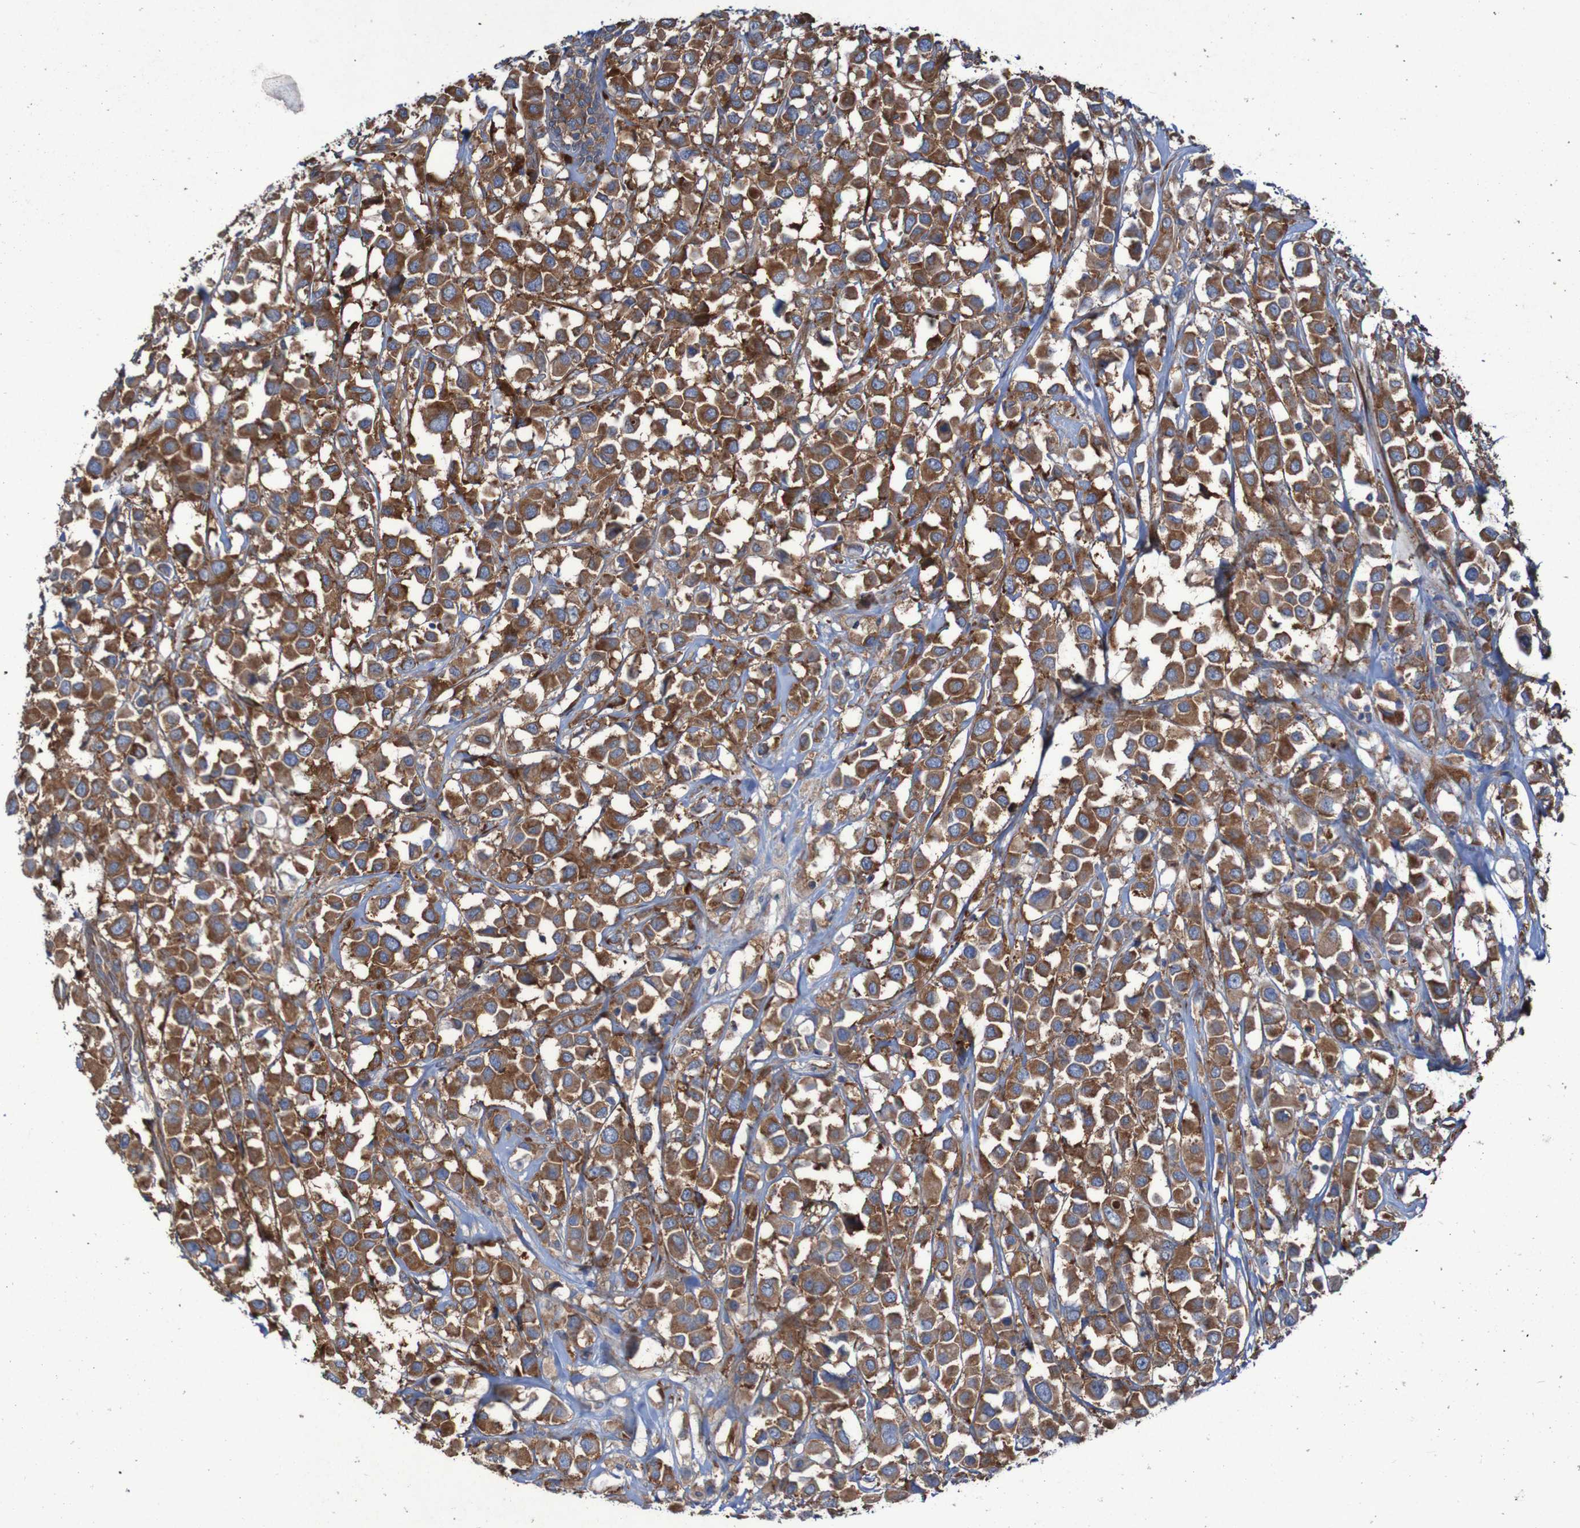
{"staining": {"intensity": "strong", "quantity": ">75%", "location": "cytoplasmic/membranous"}, "tissue": "breast cancer", "cell_type": "Tumor cells", "image_type": "cancer", "snomed": [{"axis": "morphology", "description": "Duct carcinoma"}, {"axis": "topography", "description": "Breast"}], "caption": "Breast intraductal carcinoma was stained to show a protein in brown. There is high levels of strong cytoplasmic/membranous positivity in approximately >75% of tumor cells.", "gene": "RPL10", "patient": {"sex": "female", "age": 61}}